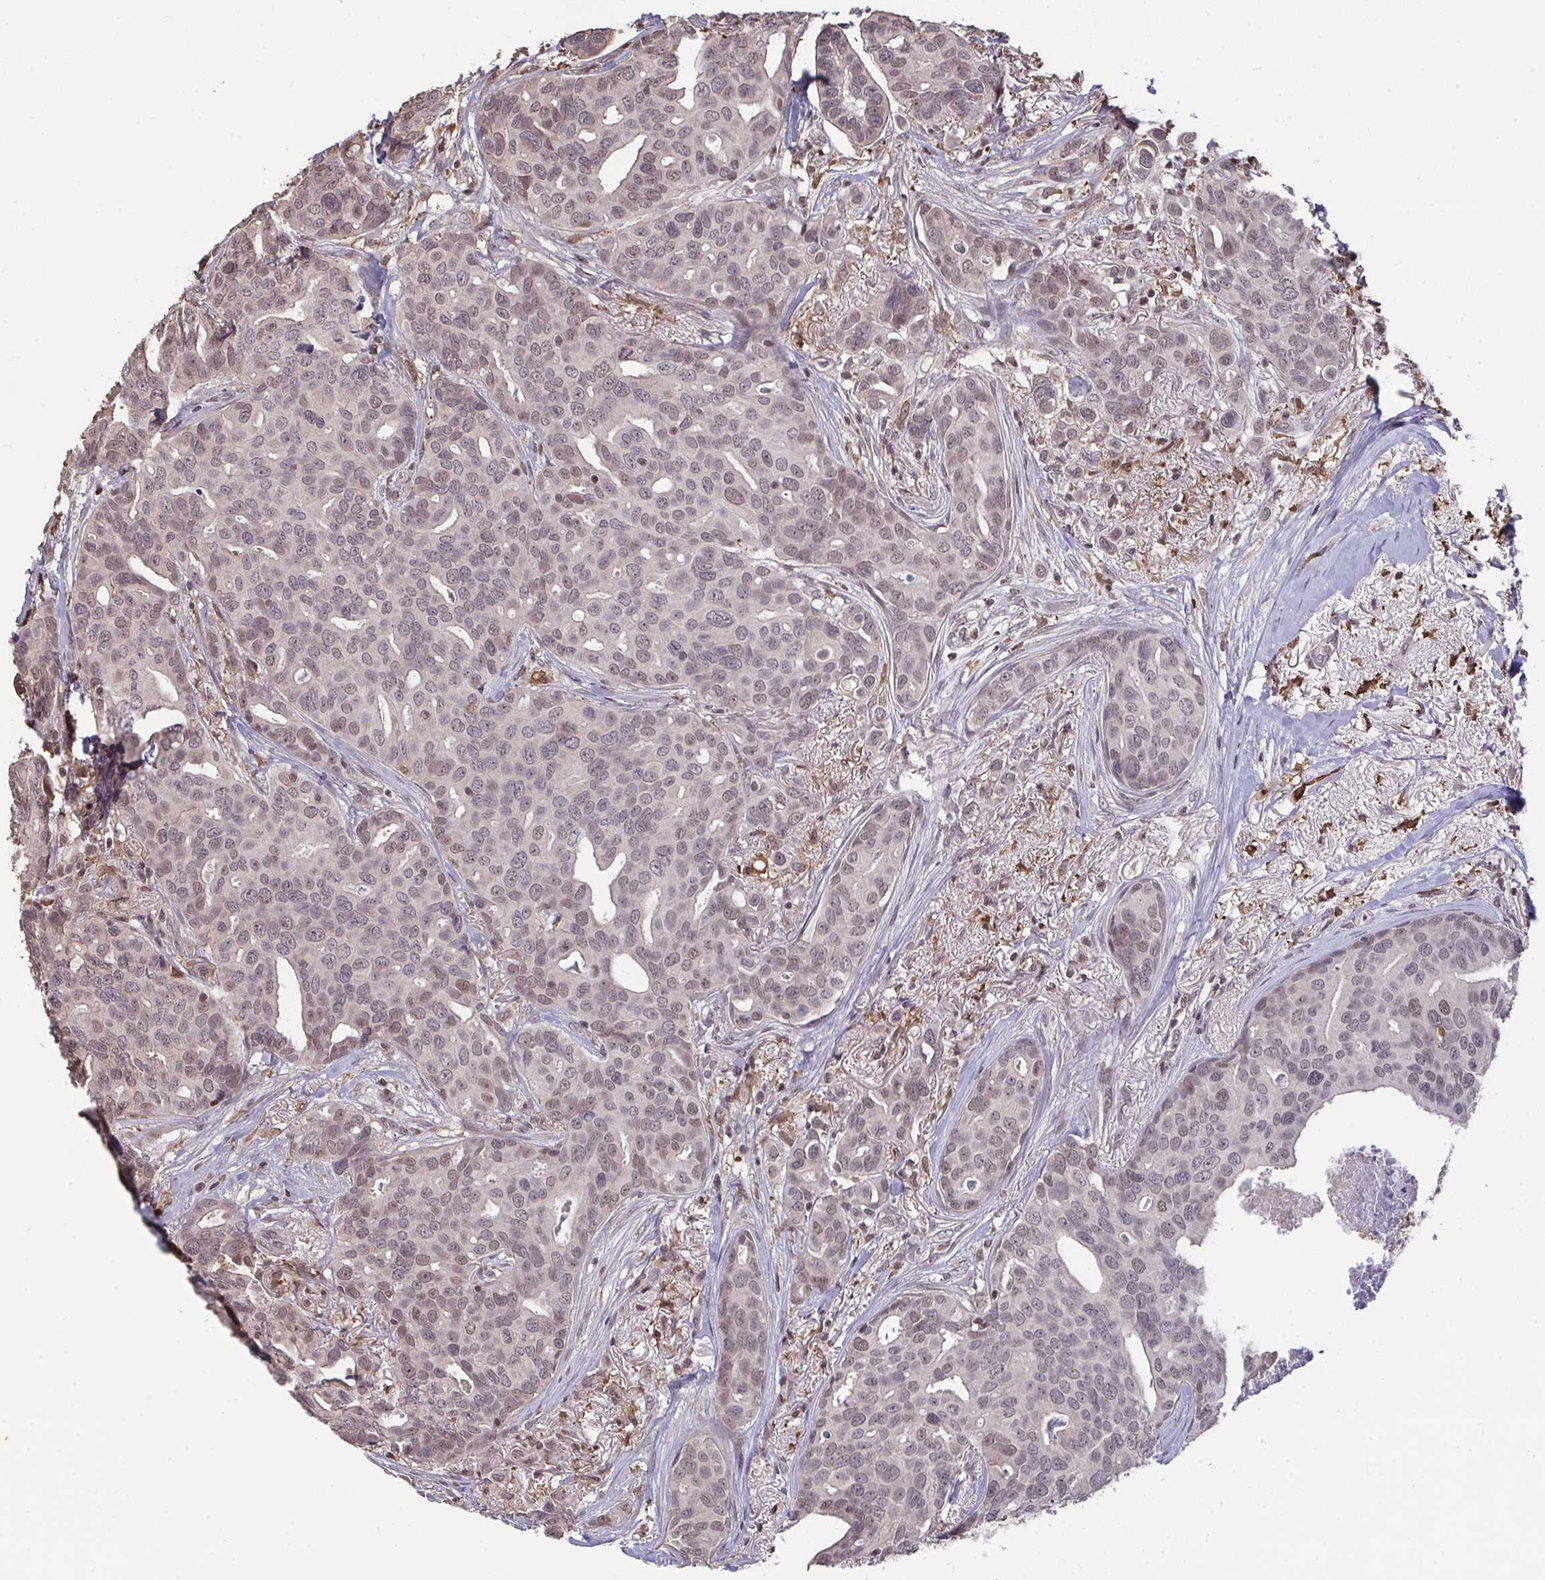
{"staining": {"intensity": "weak", "quantity": "25%-75%", "location": "nuclear"}, "tissue": "breast cancer", "cell_type": "Tumor cells", "image_type": "cancer", "snomed": [{"axis": "morphology", "description": "Duct carcinoma"}, {"axis": "topography", "description": "Breast"}], "caption": "IHC micrograph of breast infiltrating ductal carcinoma stained for a protein (brown), which demonstrates low levels of weak nuclear positivity in about 25%-75% of tumor cells.", "gene": "SAP30", "patient": {"sex": "female", "age": 54}}